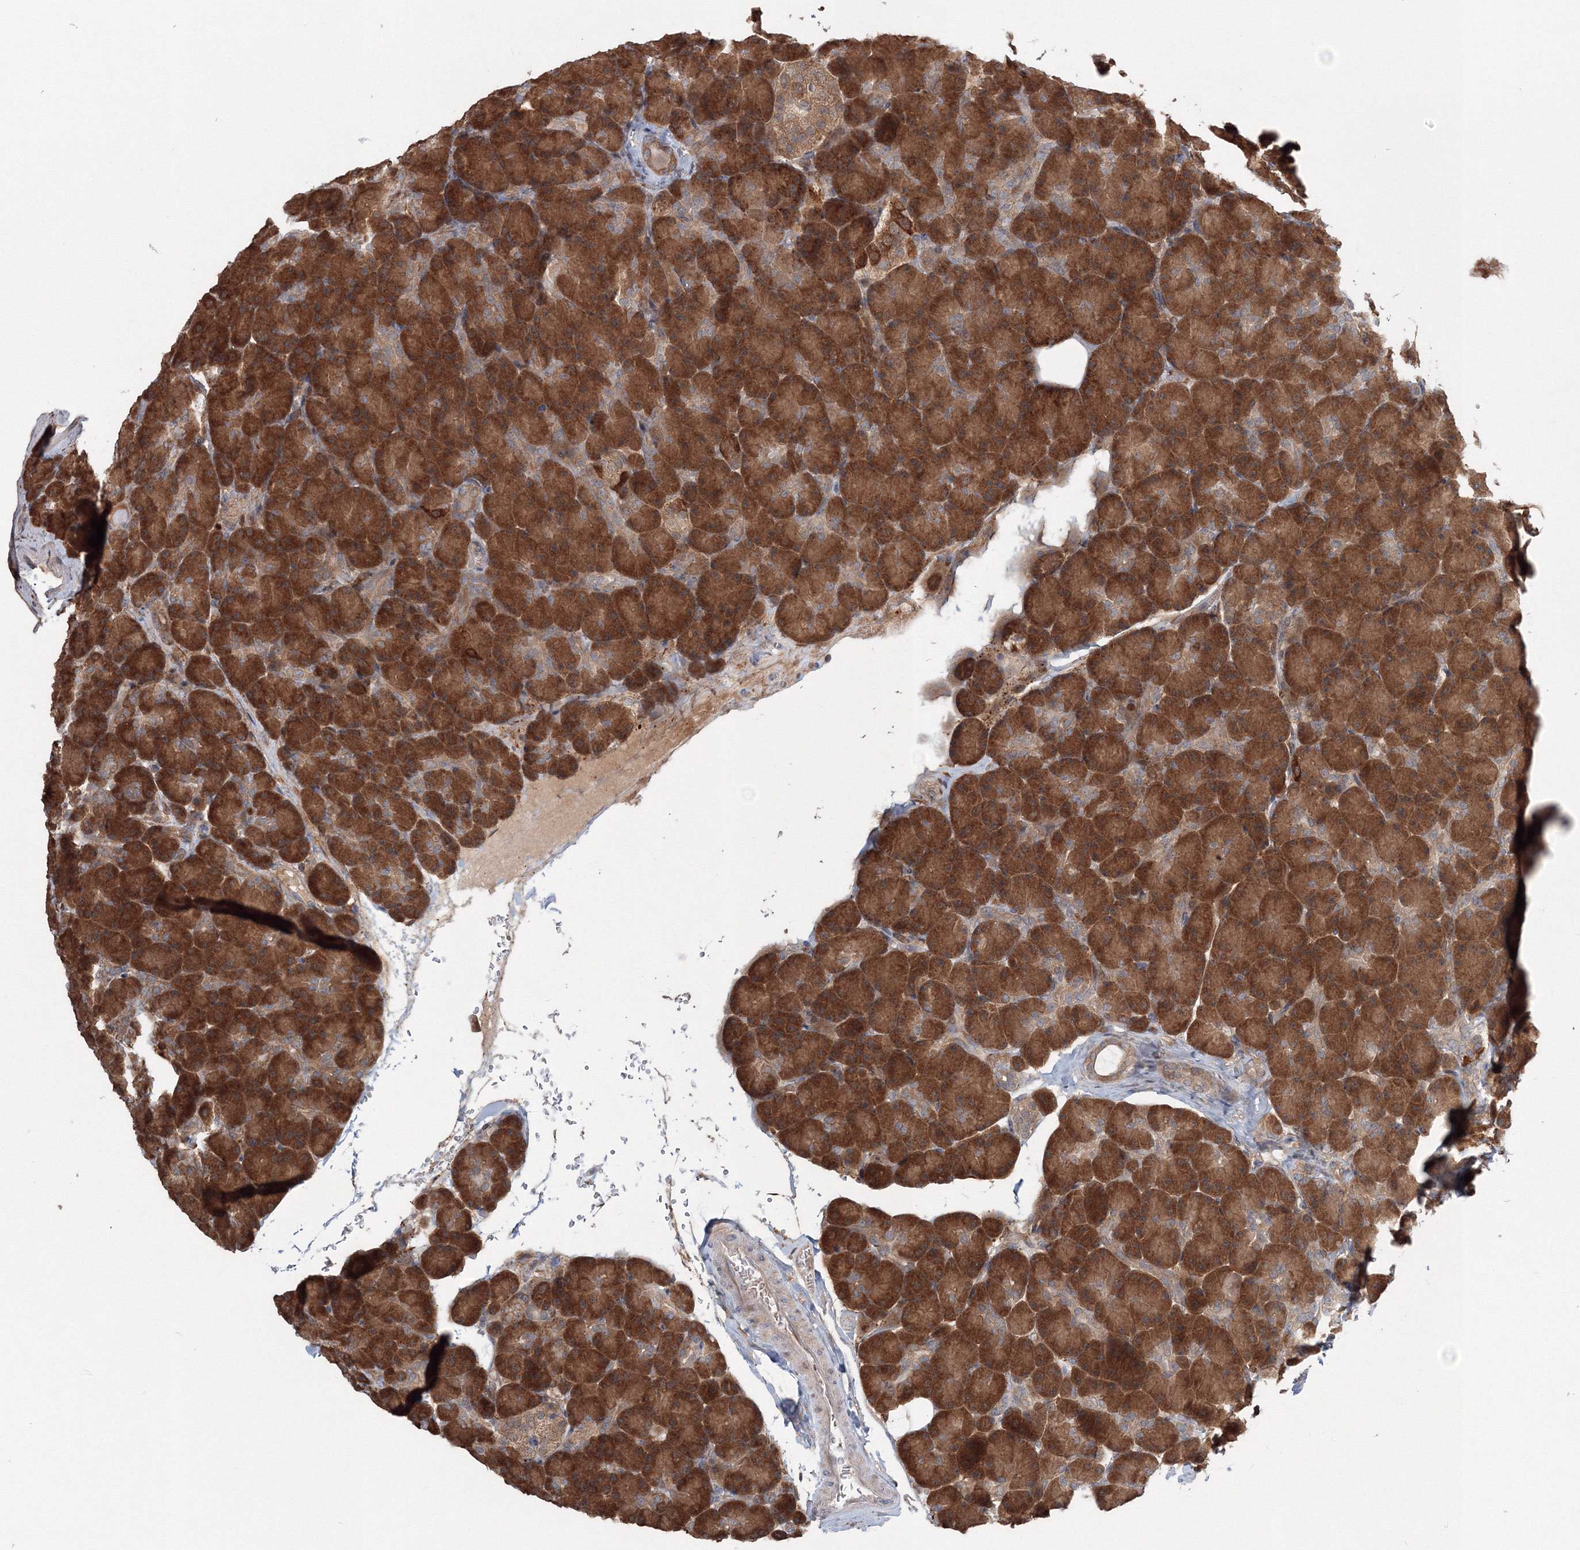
{"staining": {"intensity": "strong", "quantity": ">75%", "location": "cytoplasmic/membranous"}, "tissue": "pancreas", "cell_type": "Exocrine glandular cells", "image_type": "normal", "snomed": [{"axis": "morphology", "description": "Normal tissue, NOS"}, {"axis": "topography", "description": "Pancreas"}], "caption": "A high-resolution micrograph shows immunohistochemistry (IHC) staining of unremarkable pancreas, which demonstrates strong cytoplasmic/membranous expression in approximately >75% of exocrine glandular cells. The staining is performed using DAB (3,3'-diaminobenzidine) brown chromogen to label protein expression. The nuclei are counter-stained blue using hematoxylin.", "gene": "MKRN2", "patient": {"sex": "female", "age": 43}}